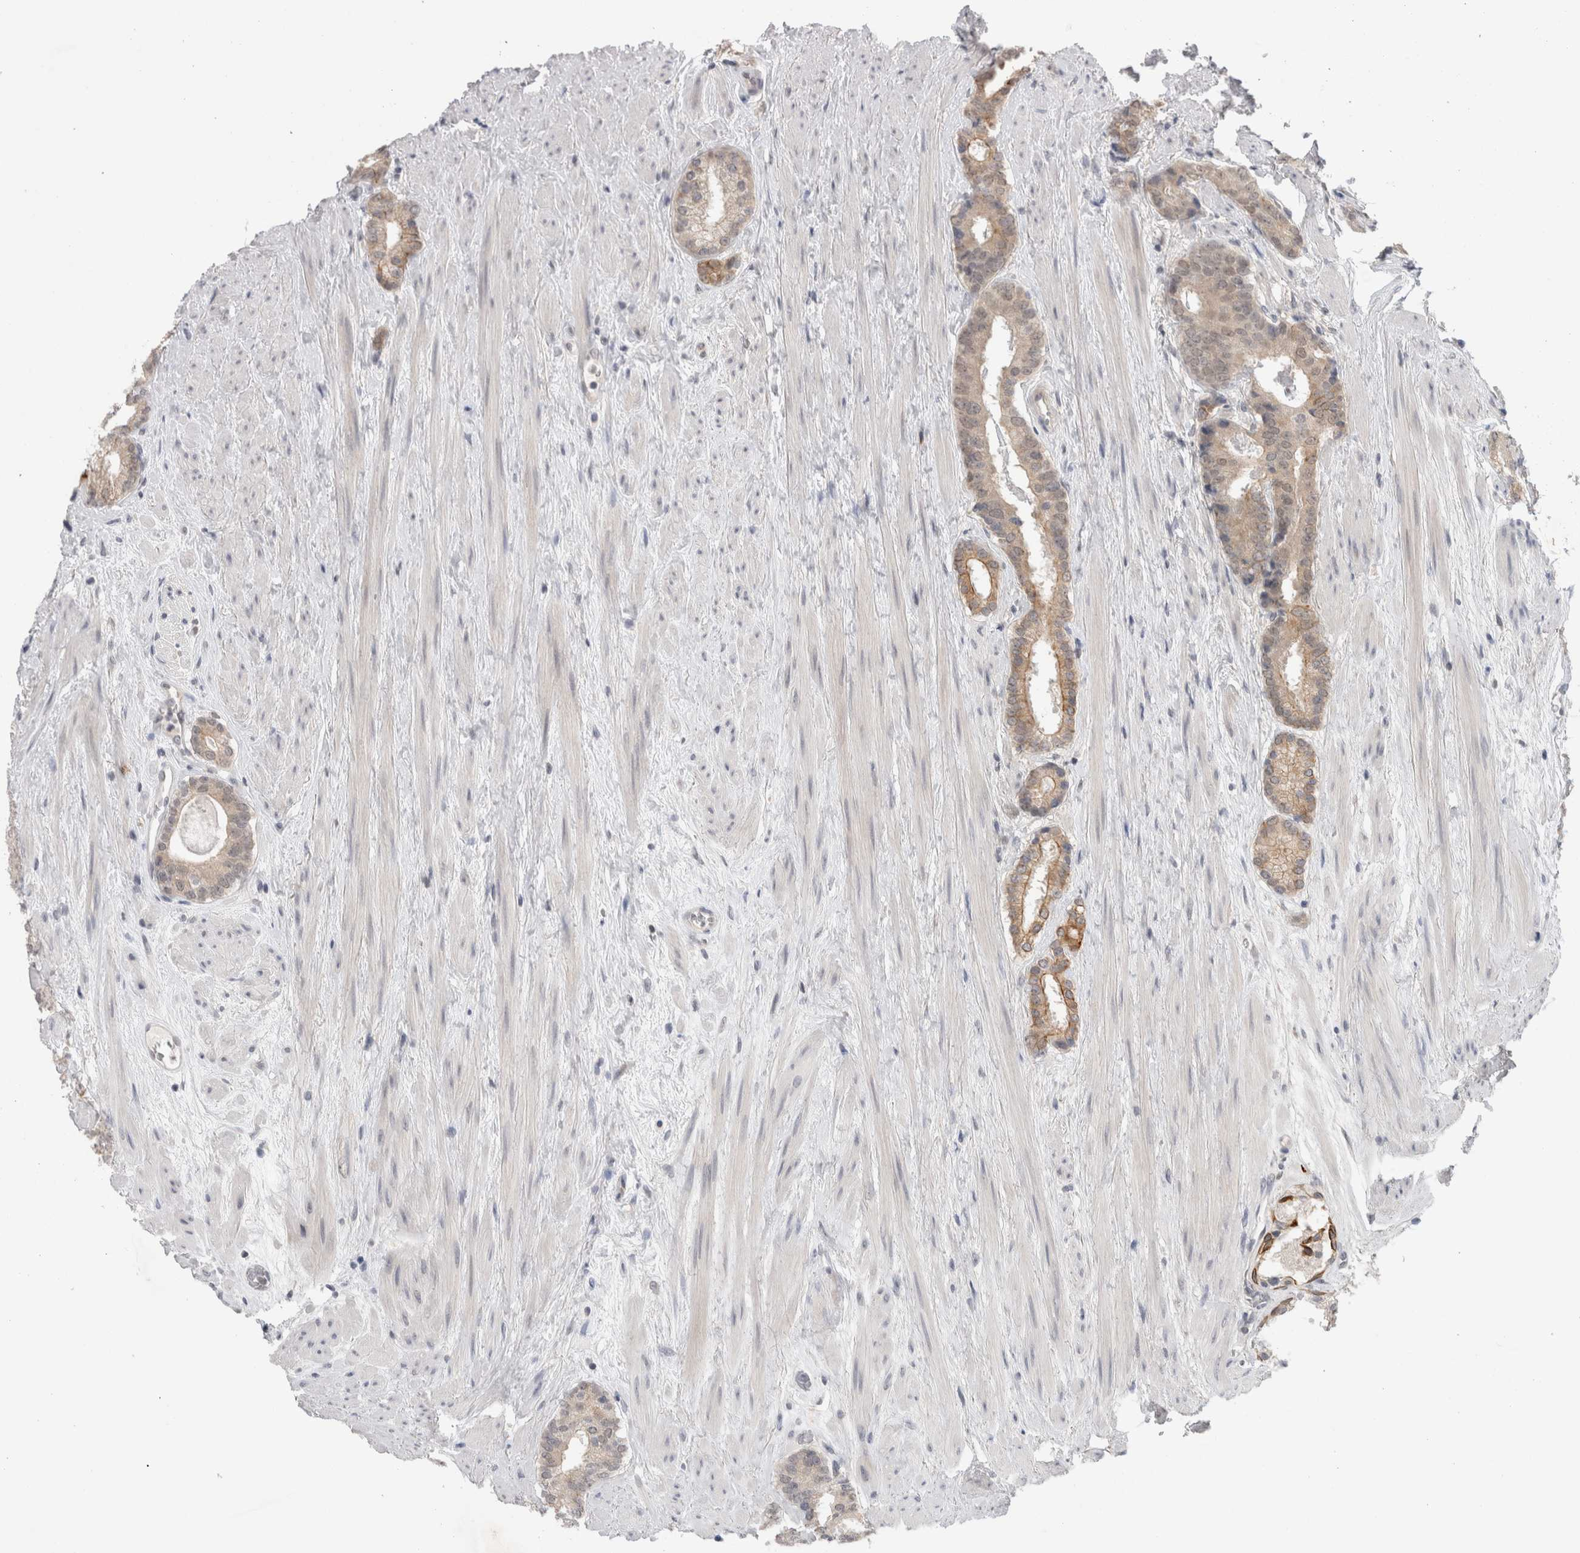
{"staining": {"intensity": "weak", "quantity": "<25%", "location": "cytoplasmic/membranous"}, "tissue": "prostate cancer", "cell_type": "Tumor cells", "image_type": "cancer", "snomed": [{"axis": "morphology", "description": "Adenocarcinoma, Low grade"}, {"axis": "topography", "description": "Prostate"}], "caption": "Immunohistochemical staining of prostate cancer demonstrates no significant expression in tumor cells.", "gene": "ZNF341", "patient": {"sex": "male", "age": 69}}